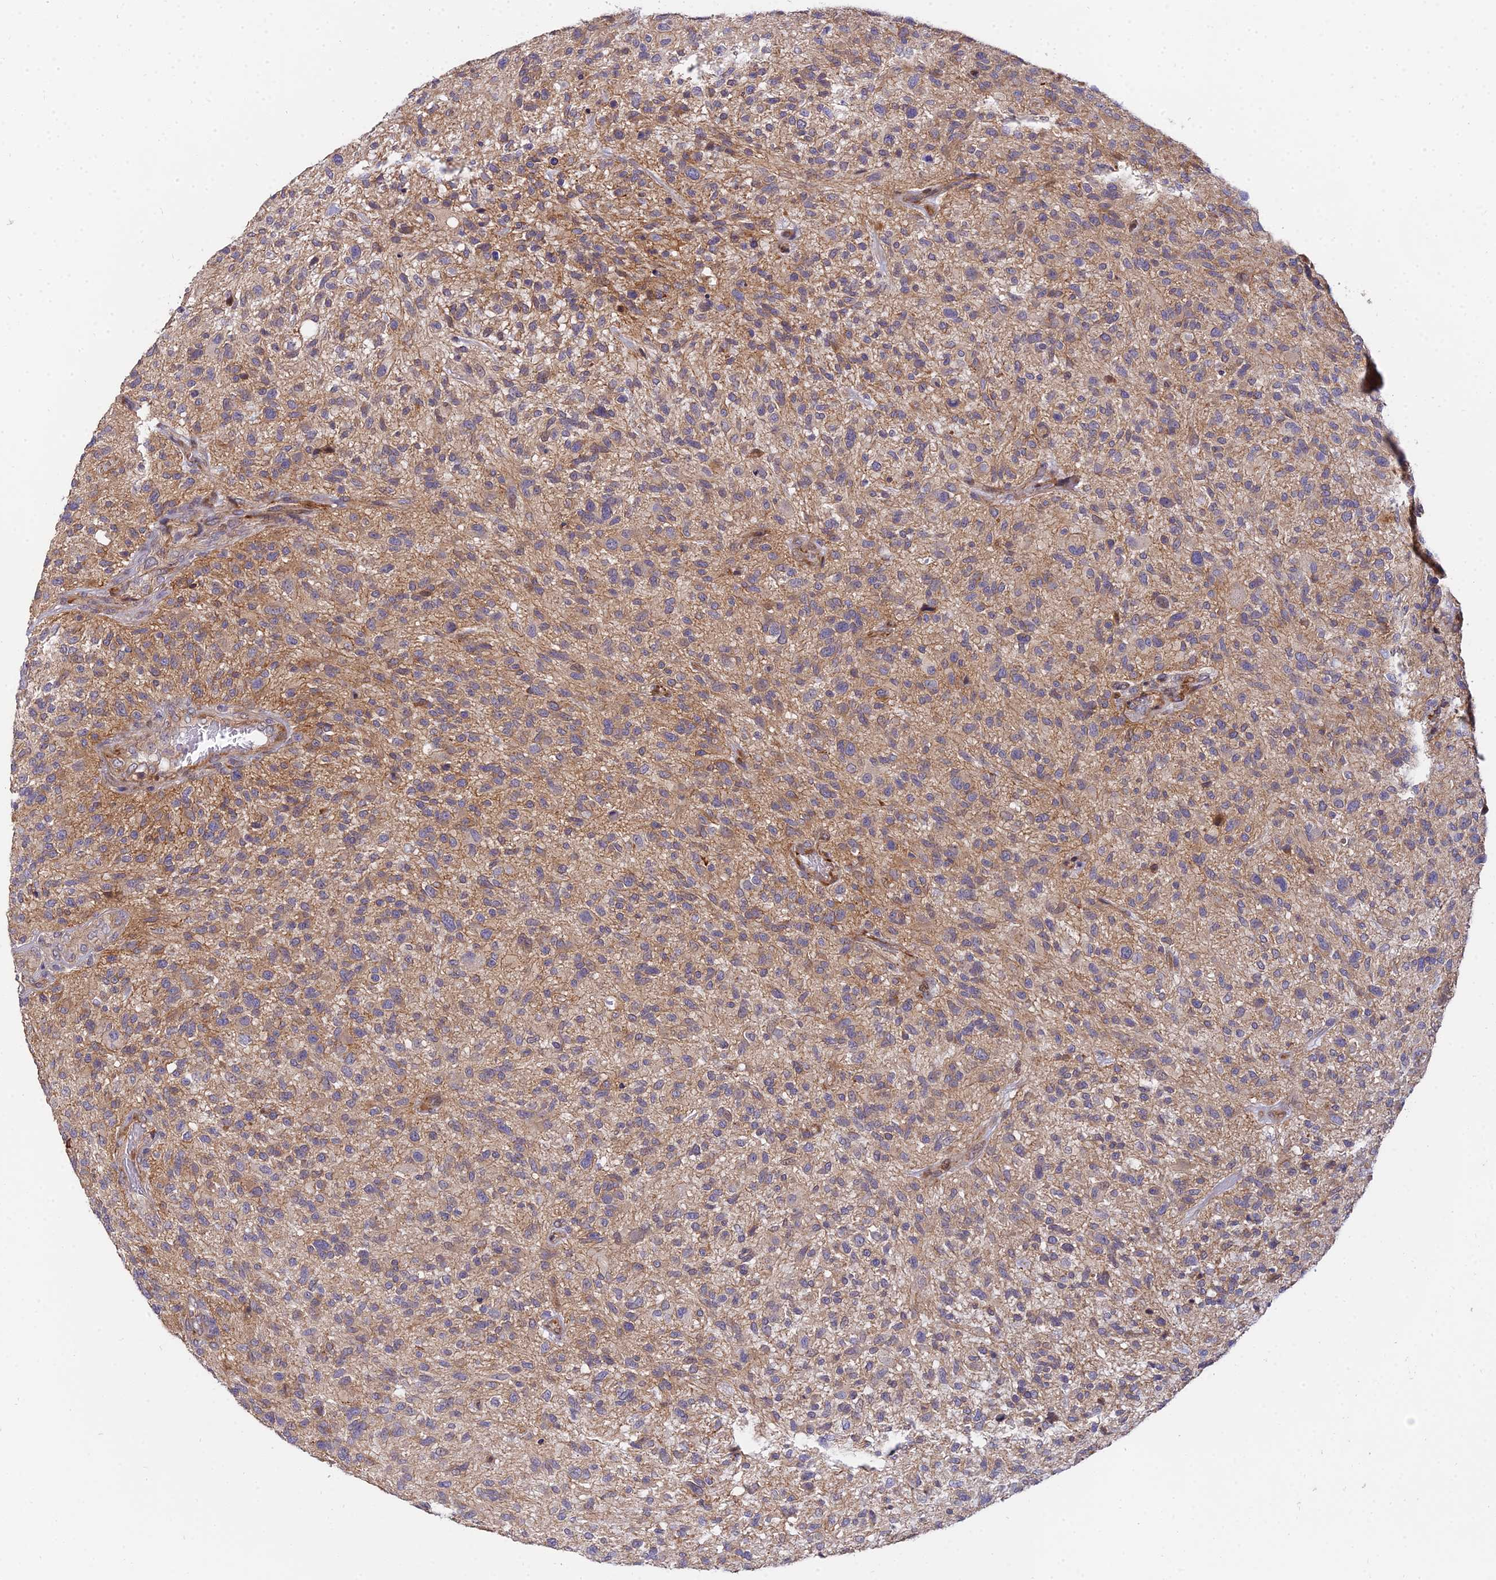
{"staining": {"intensity": "weak", "quantity": "25%-75%", "location": "cytoplasmic/membranous"}, "tissue": "glioma", "cell_type": "Tumor cells", "image_type": "cancer", "snomed": [{"axis": "morphology", "description": "Glioma, malignant, High grade"}, {"axis": "topography", "description": "Brain"}], "caption": "A histopathology image of human glioma stained for a protein reveals weak cytoplasmic/membranous brown staining in tumor cells. Using DAB (3,3'-diaminobenzidine) (brown) and hematoxylin (blue) stains, captured at high magnification using brightfield microscopy.", "gene": "ARL8B", "patient": {"sex": "male", "age": 47}}